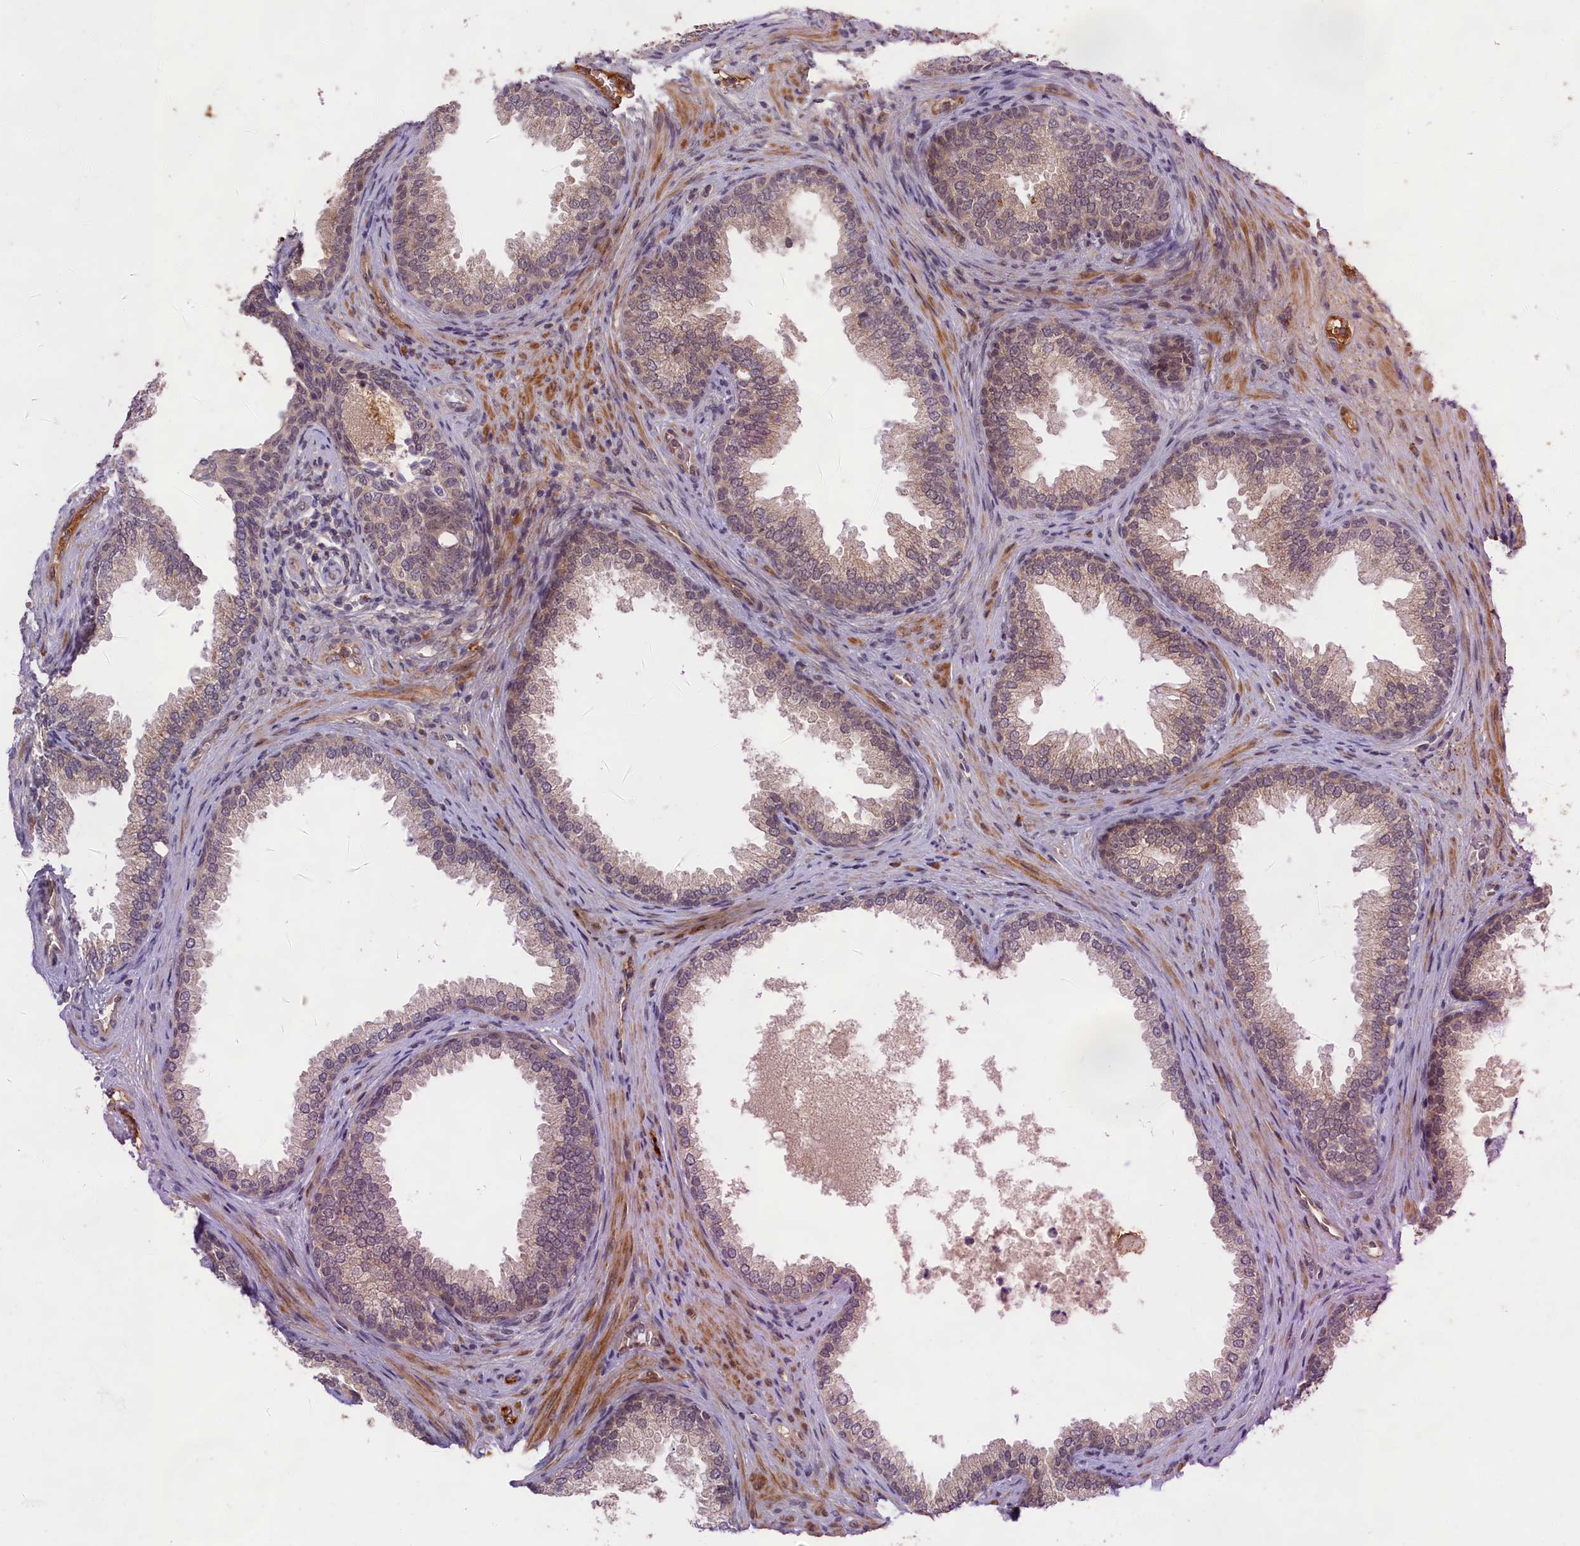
{"staining": {"intensity": "weak", "quantity": ">75%", "location": "cytoplasmic/membranous"}, "tissue": "prostate", "cell_type": "Glandular cells", "image_type": "normal", "snomed": [{"axis": "morphology", "description": "Normal tissue, NOS"}, {"axis": "topography", "description": "Prostate"}], "caption": "Immunohistochemistry (IHC) (DAB (3,3'-diaminobenzidine)) staining of normal human prostate demonstrates weak cytoplasmic/membranous protein staining in about >75% of glandular cells.", "gene": "EARS2", "patient": {"sex": "male", "age": 76}}